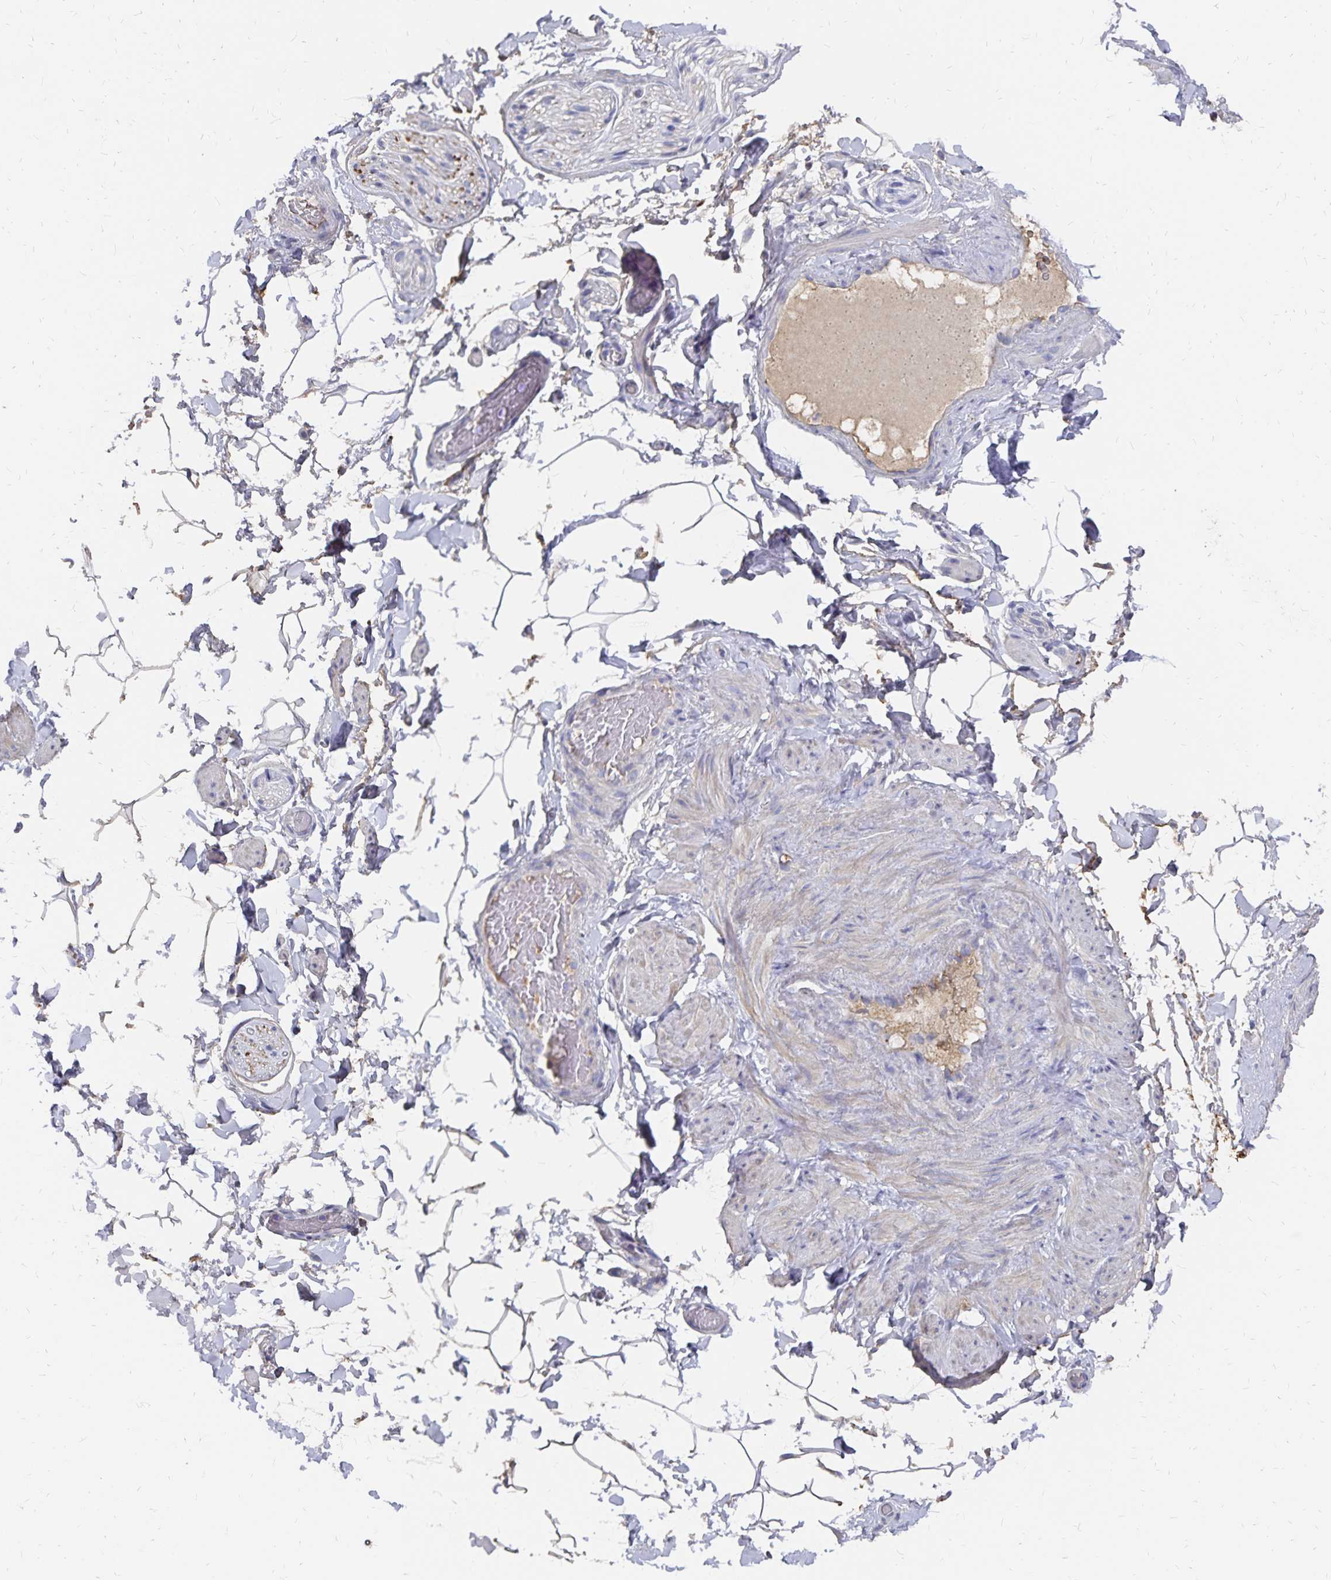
{"staining": {"intensity": "weak", "quantity": "<25%", "location": "cytoplasmic/membranous"}, "tissue": "adipose tissue", "cell_type": "Adipocytes", "image_type": "normal", "snomed": [{"axis": "morphology", "description": "Normal tissue, NOS"}, {"axis": "topography", "description": "Epididymis"}, {"axis": "topography", "description": "Peripheral nerve tissue"}], "caption": "This is a histopathology image of immunohistochemistry staining of benign adipose tissue, which shows no staining in adipocytes.", "gene": "KISS1", "patient": {"sex": "male", "age": 32}}